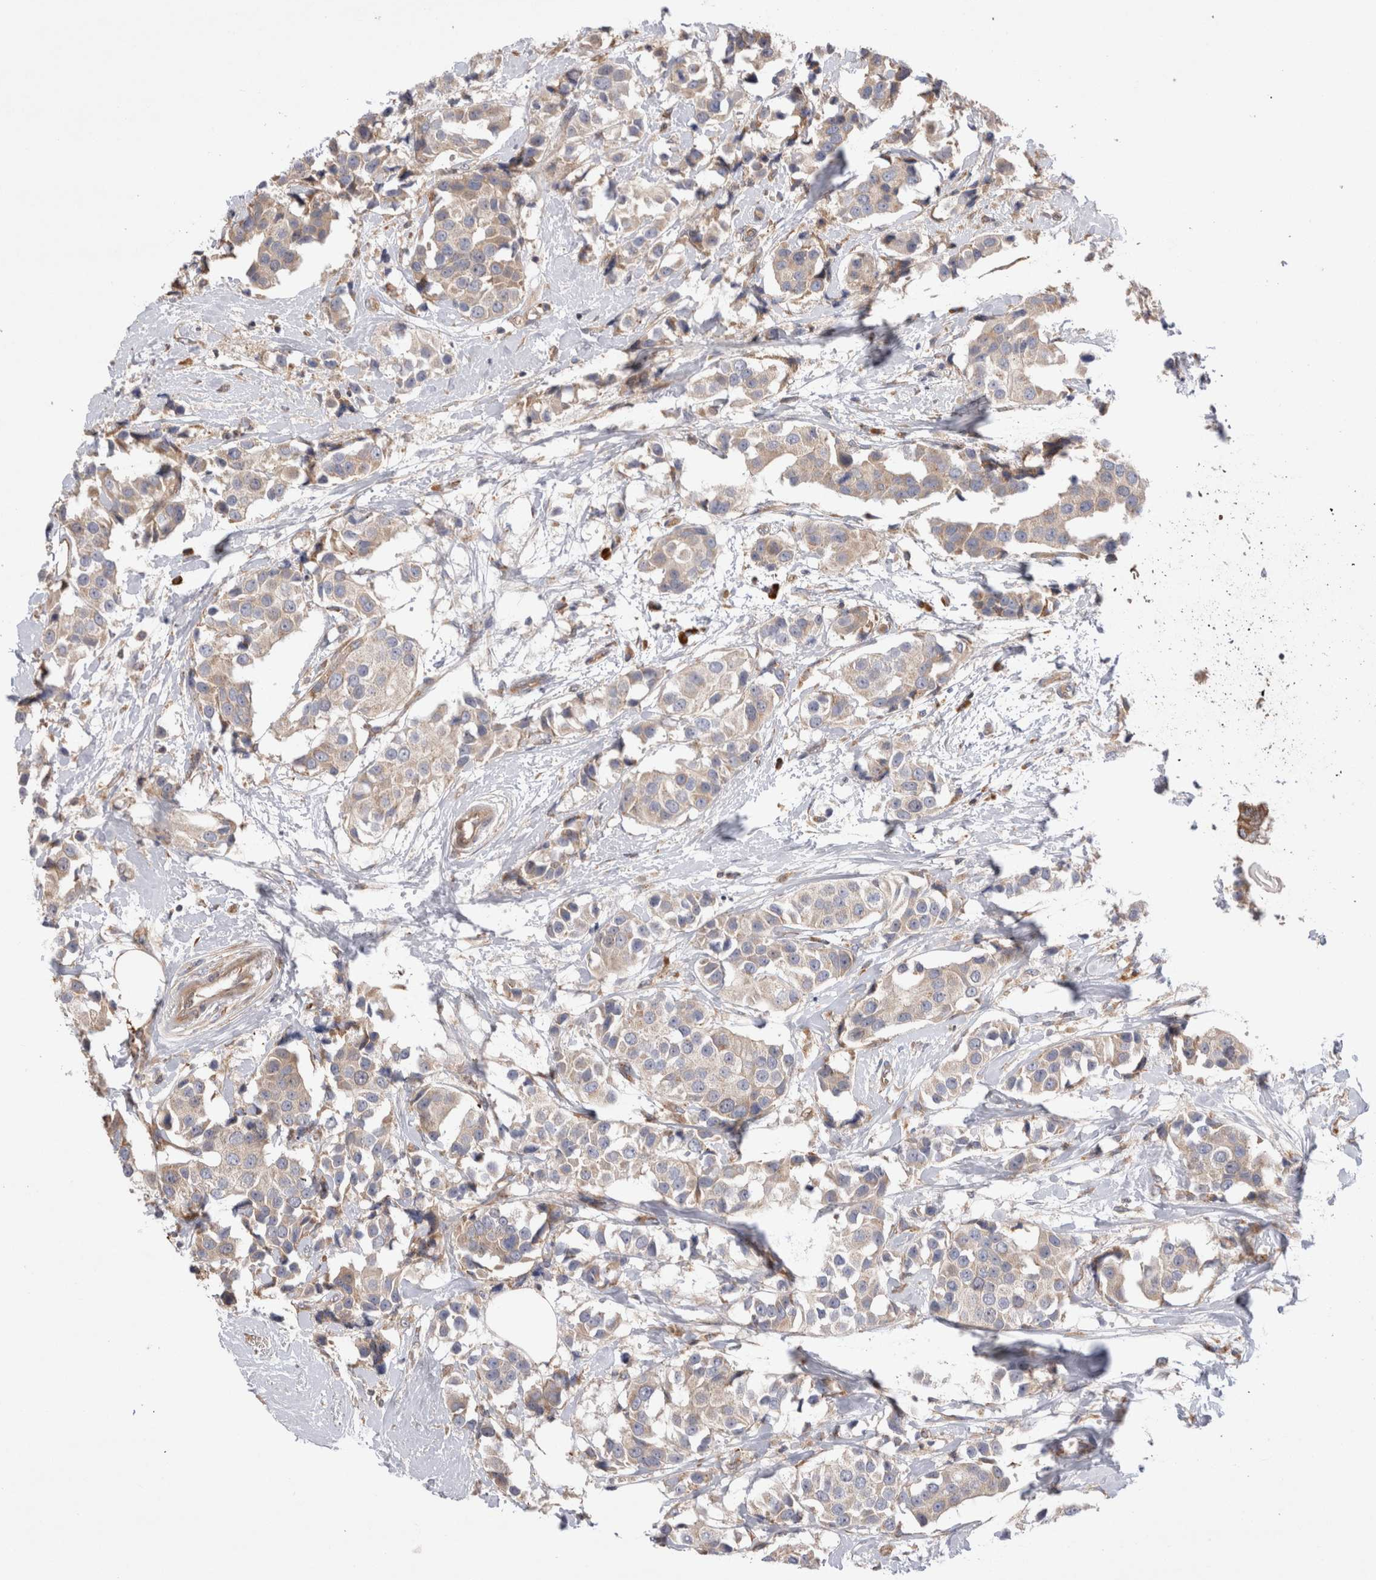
{"staining": {"intensity": "negative", "quantity": "none", "location": "none"}, "tissue": "breast cancer", "cell_type": "Tumor cells", "image_type": "cancer", "snomed": [{"axis": "morphology", "description": "Normal tissue, NOS"}, {"axis": "morphology", "description": "Duct carcinoma"}, {"axis": "topography", "description": "Breast"}], "caption": "The immunohistochemistry photomicrograph has no significant positivity in tumor cells of breast intraductal carcinoma tissue.", "gene": "PDCD10", "patient": {"sex": "female", "age": 39}}